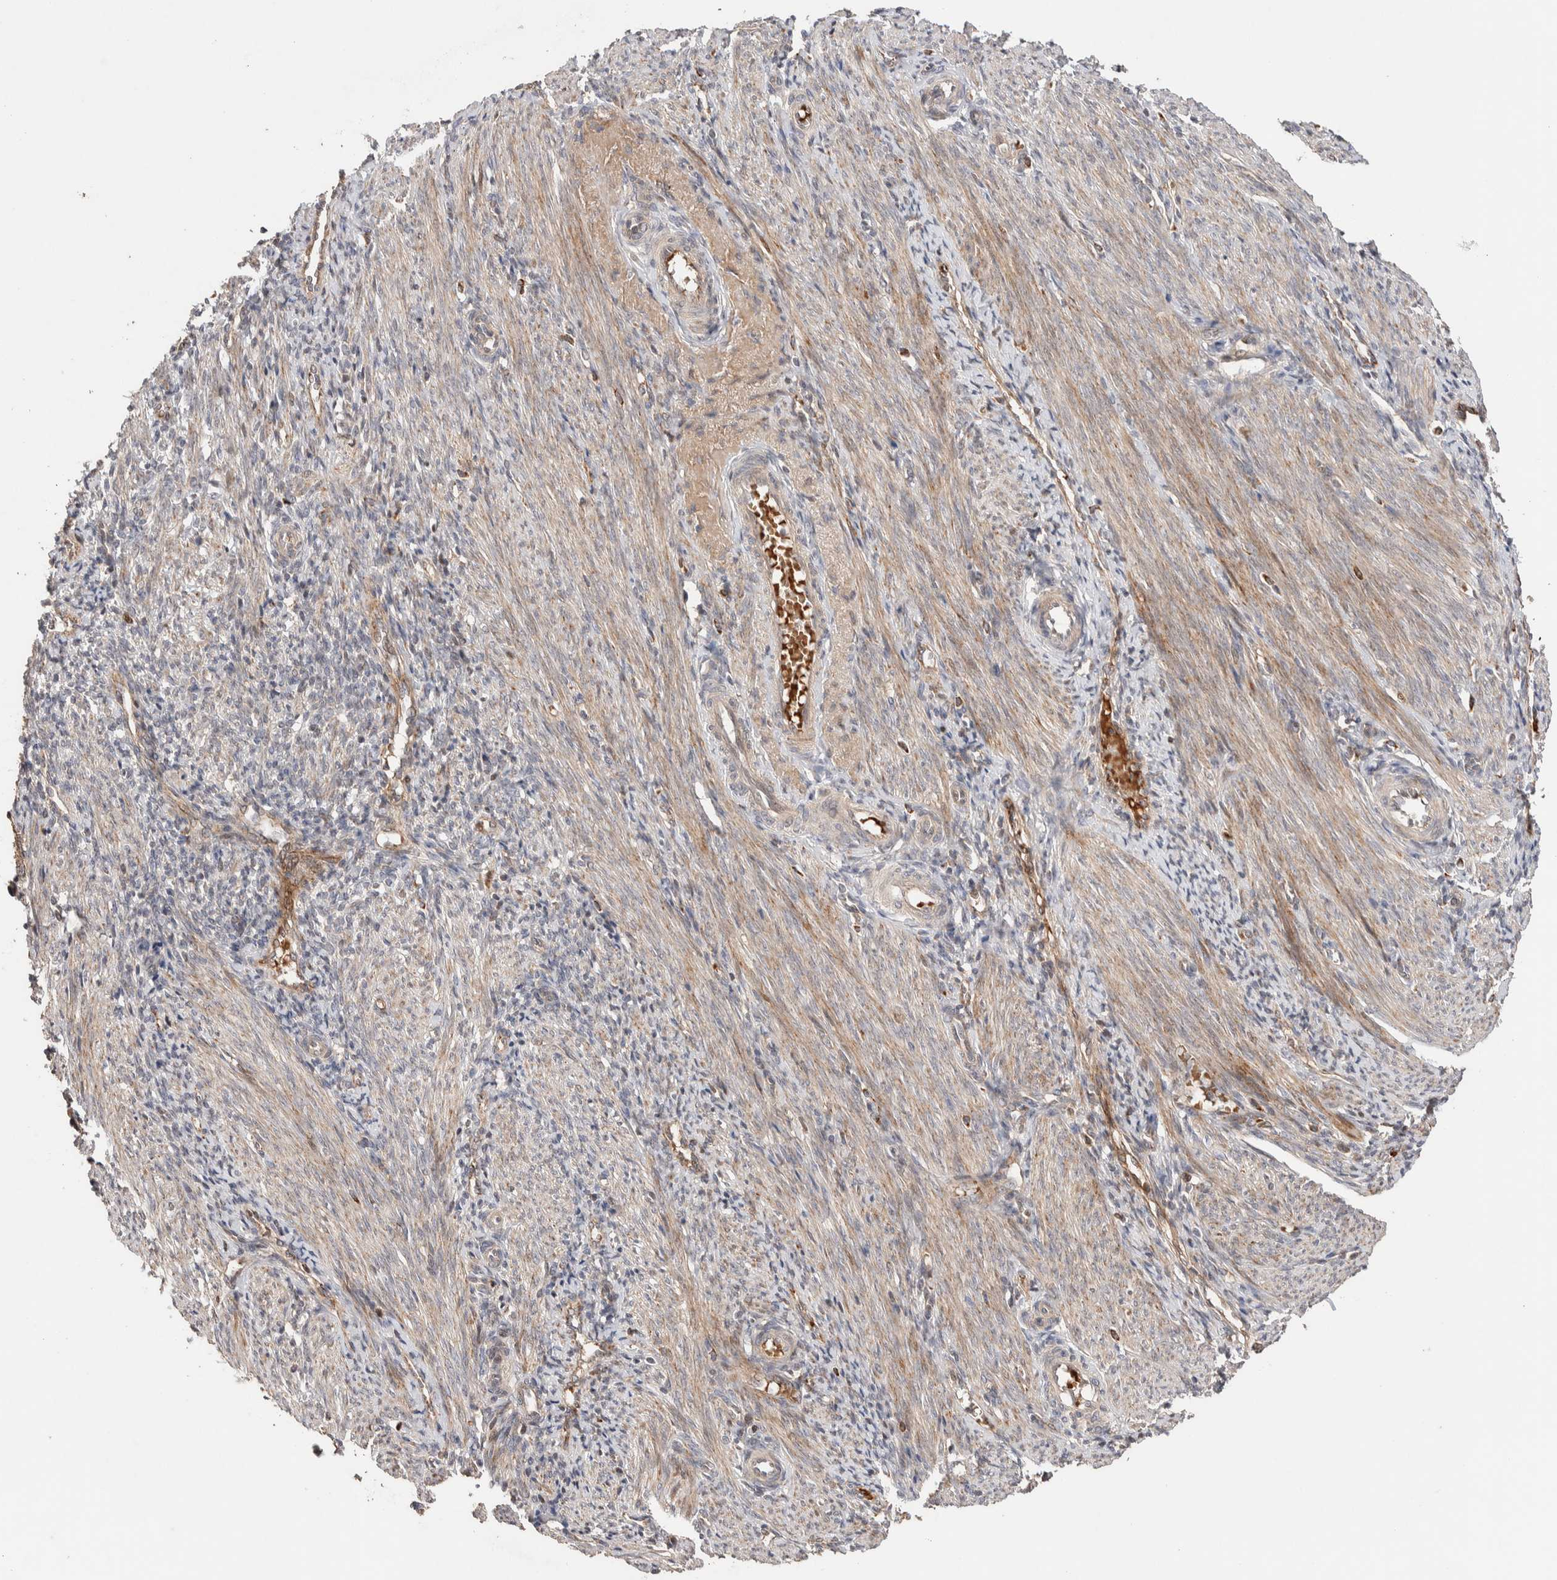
{"staining": {"intensity": "weak", "quantity": "25%-75%", "location": "cytoplasmic/membranous"}, "tissue": "endometrium", "cell_type": "Cells in endometrial stroma", "image_type": "normal", "snomed": [{"axis": "morphology", "description": "Normal tissue, NOS"}, {"axis": "topography", "description": "Uterus"}, {"axis": "topography", "description": "Endometrium"}], "caption": "Protein staining of unremarkable endometrium displays weak cytoplasmic/membranous positivity in approximately 25%-75% of cells in endometrial stroma.", "gene": "CASK", "patient": {"sex": "female", "age": 33}}